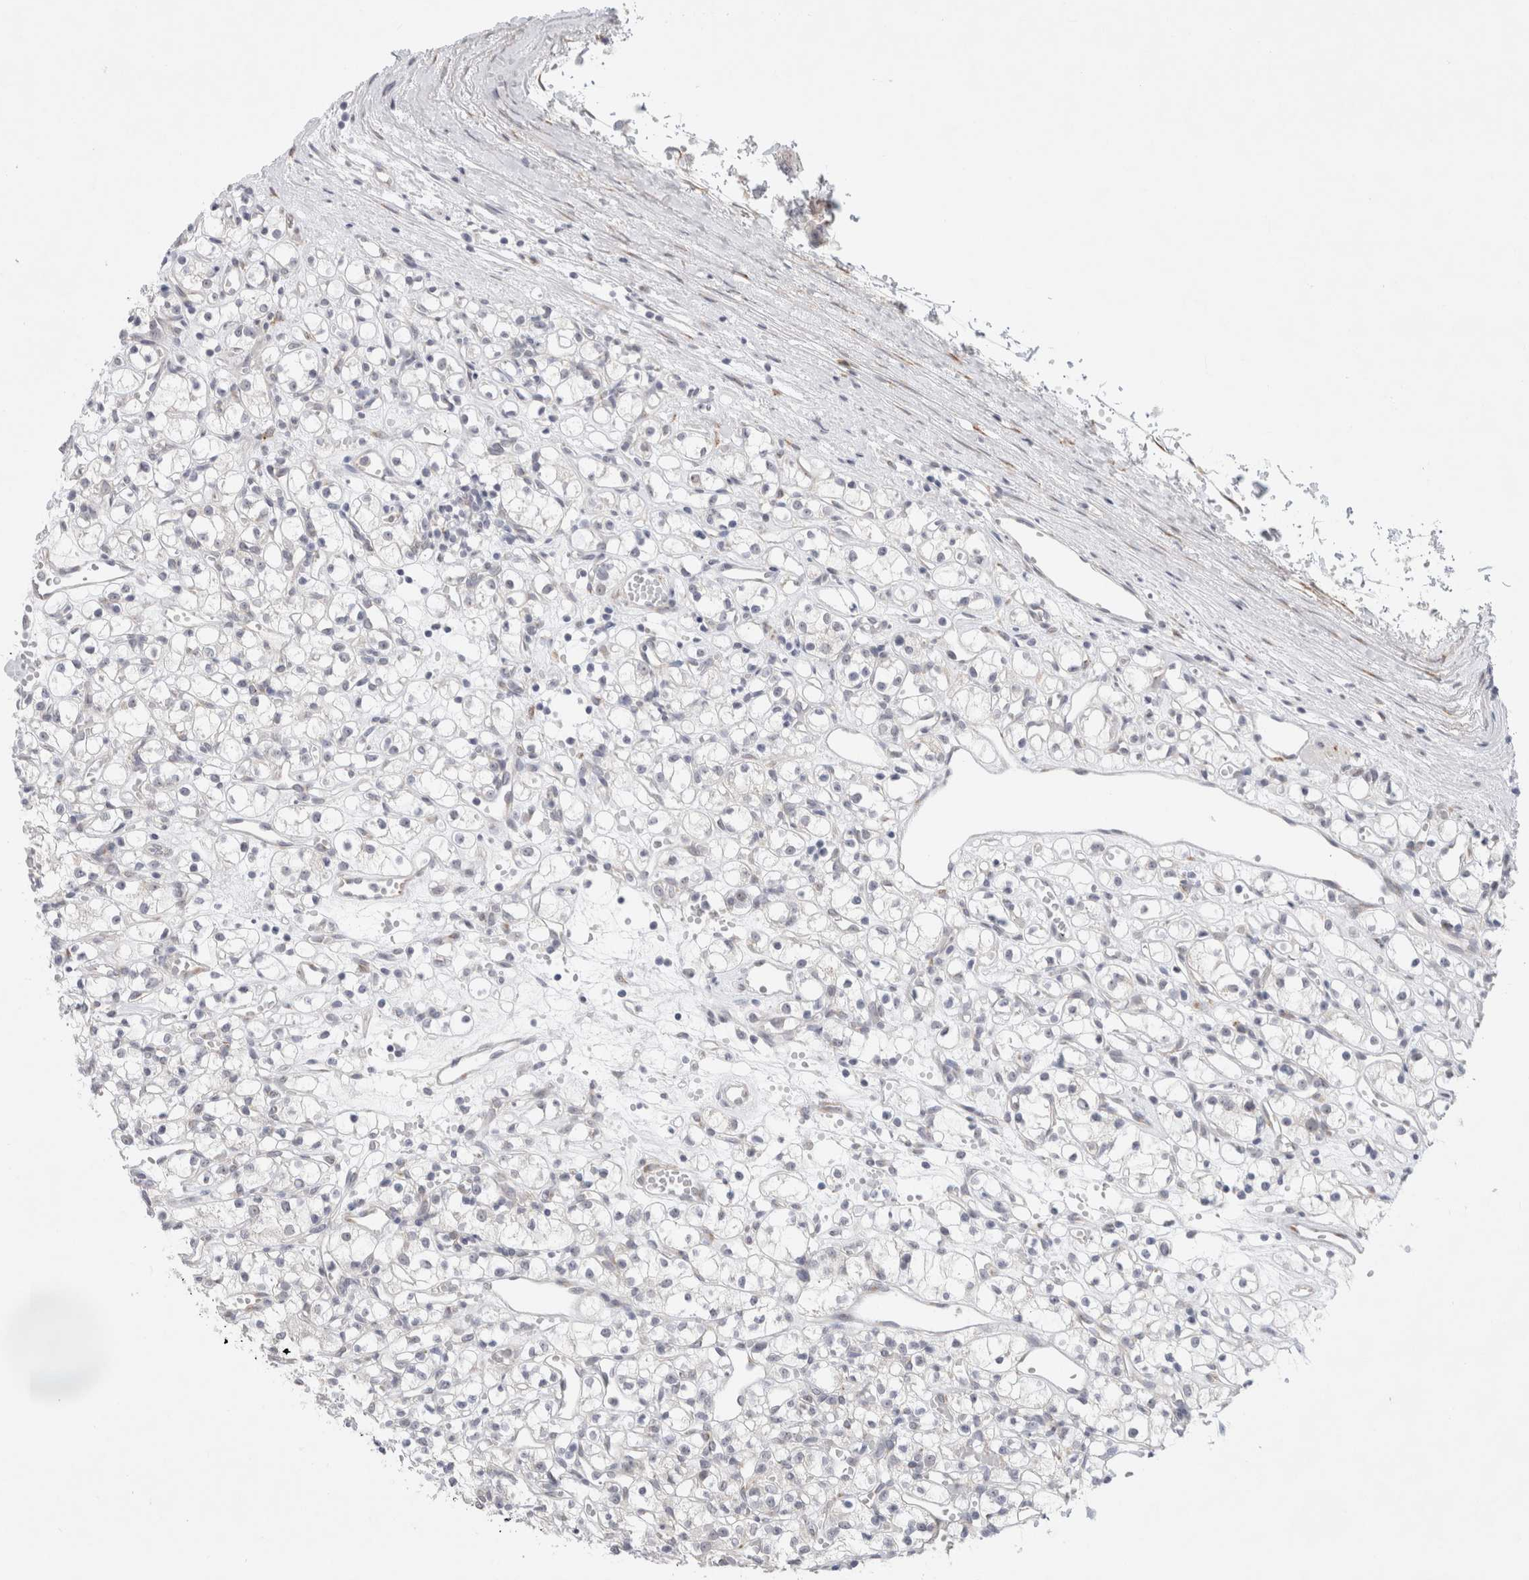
{"staining": {"intensity": "negative", "quantity": "none", "location": "none"}, "tissue": "renal cancer", "cell_type": "Tumor cells", "image_type": "cancer", "snomed": [{"axis": "morphology", "description": "Adenocarcinoma, NOS"}, {"axis": "topography", "description": "Kidney"}], "caption": "Immunohistochemistry (IHC) micrograph of neoplastic tissue: renal cancer stained with DAB (3,3'-diaminobenzidine) displays no significant protein expression in tumor cells. The staining was performed using DAB to visualize the protein expression in brown, while the nuclei were stained in blue with hematoxylin (Magnification: 20x).", "gene": "TRMT1L", "patient": {"sex": "female", "age": 59}}